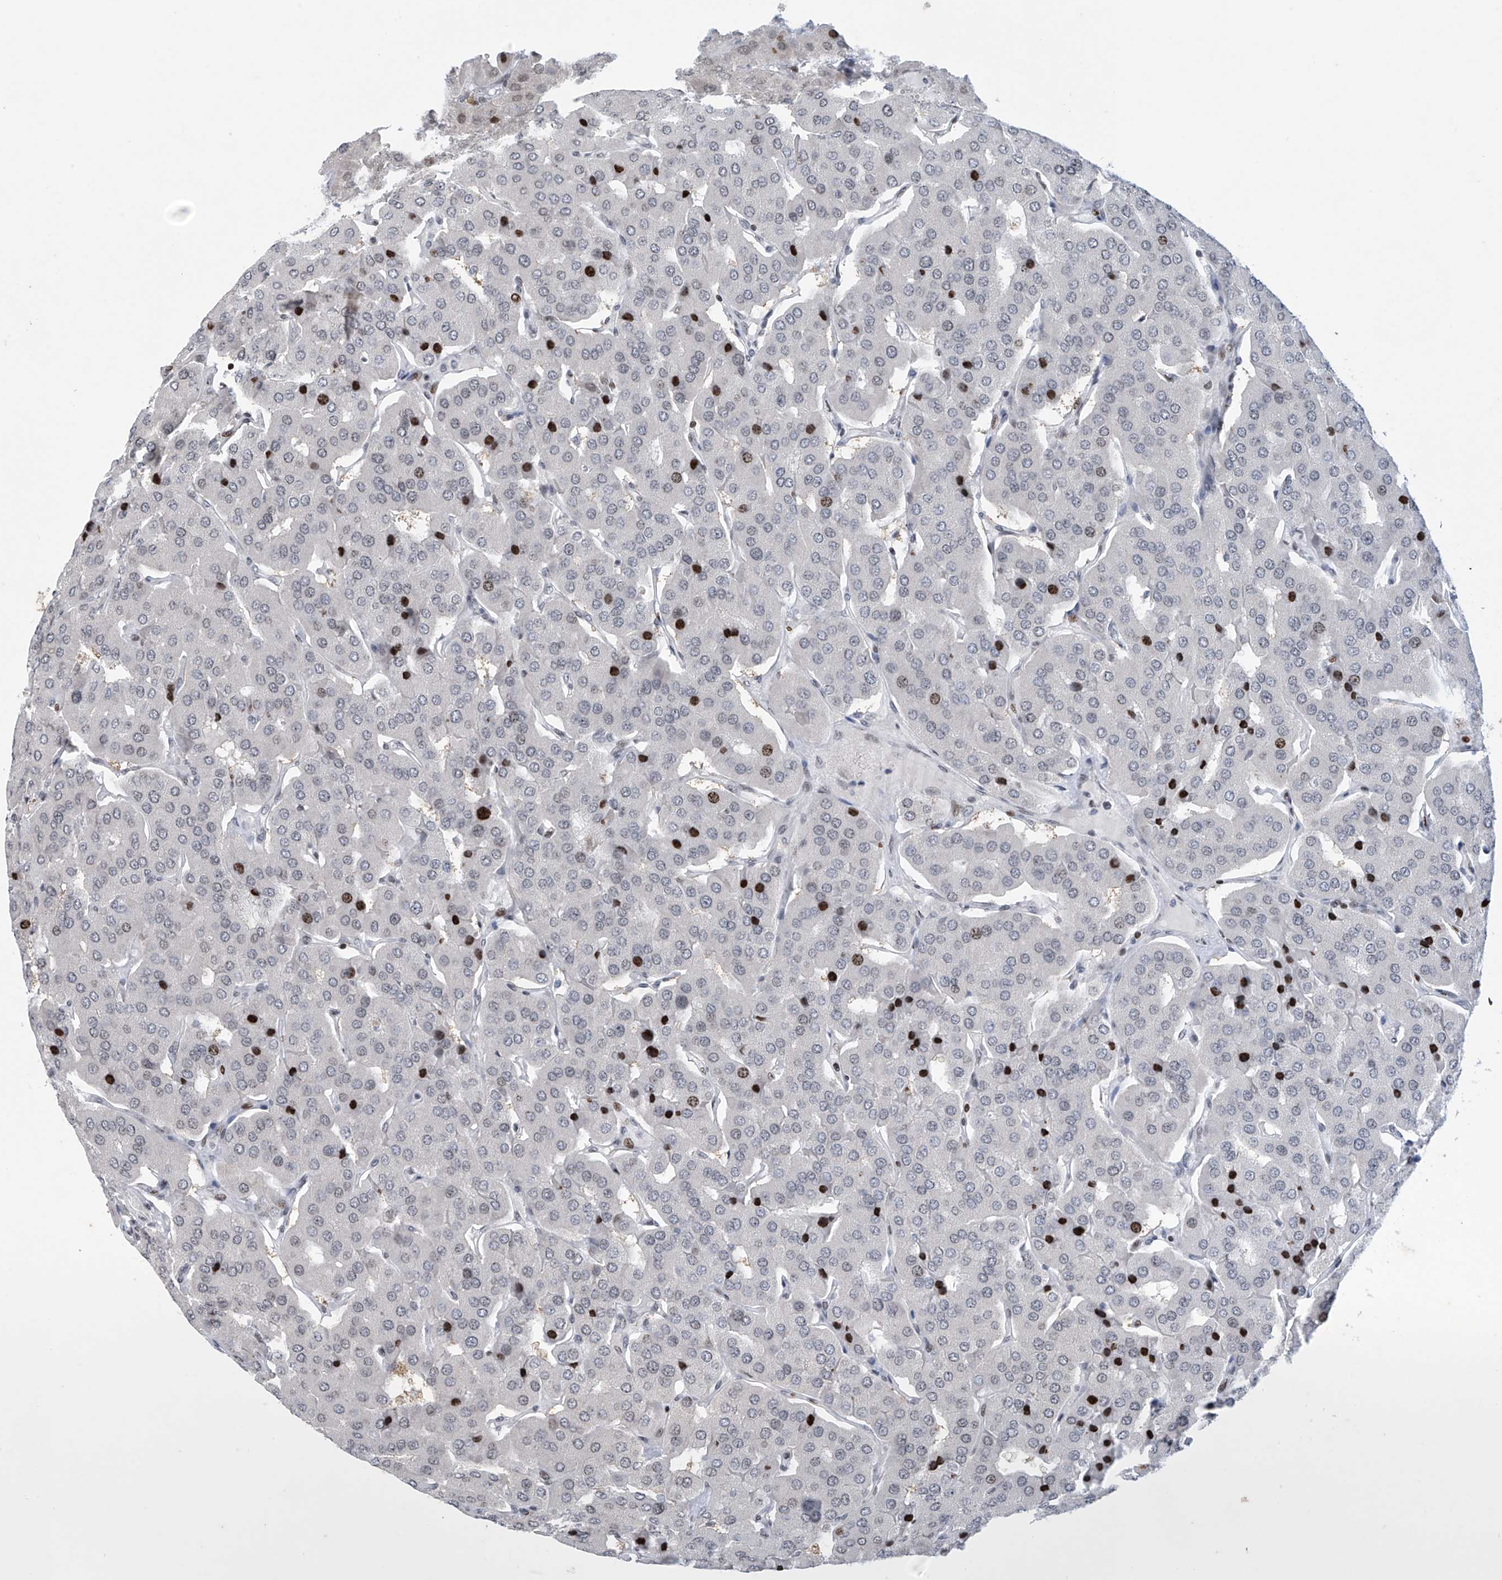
{"staining": {"intensity": "strong", "quantity": "<25%", "location": "nuclear"}, "tissue": "parathyroid gland", "cell_type": "Glandular cells", "image_type": "normal", "snomed": [{"axis": "morphology", "description": "Normal tissue, NOS"}, {"axis": "morphology", "description": "Adenoma, NOS"}, {"axis": "topography", "description": "Parathyroid gland"}], "caption": "This is a histology image of immunohistochemistry staining of unremarkable parathyroid gland, which shows strong staining in the nuclear of glandular cells.", "gene": "RFX7", "patient": {"sex": "female", "age": 86}}